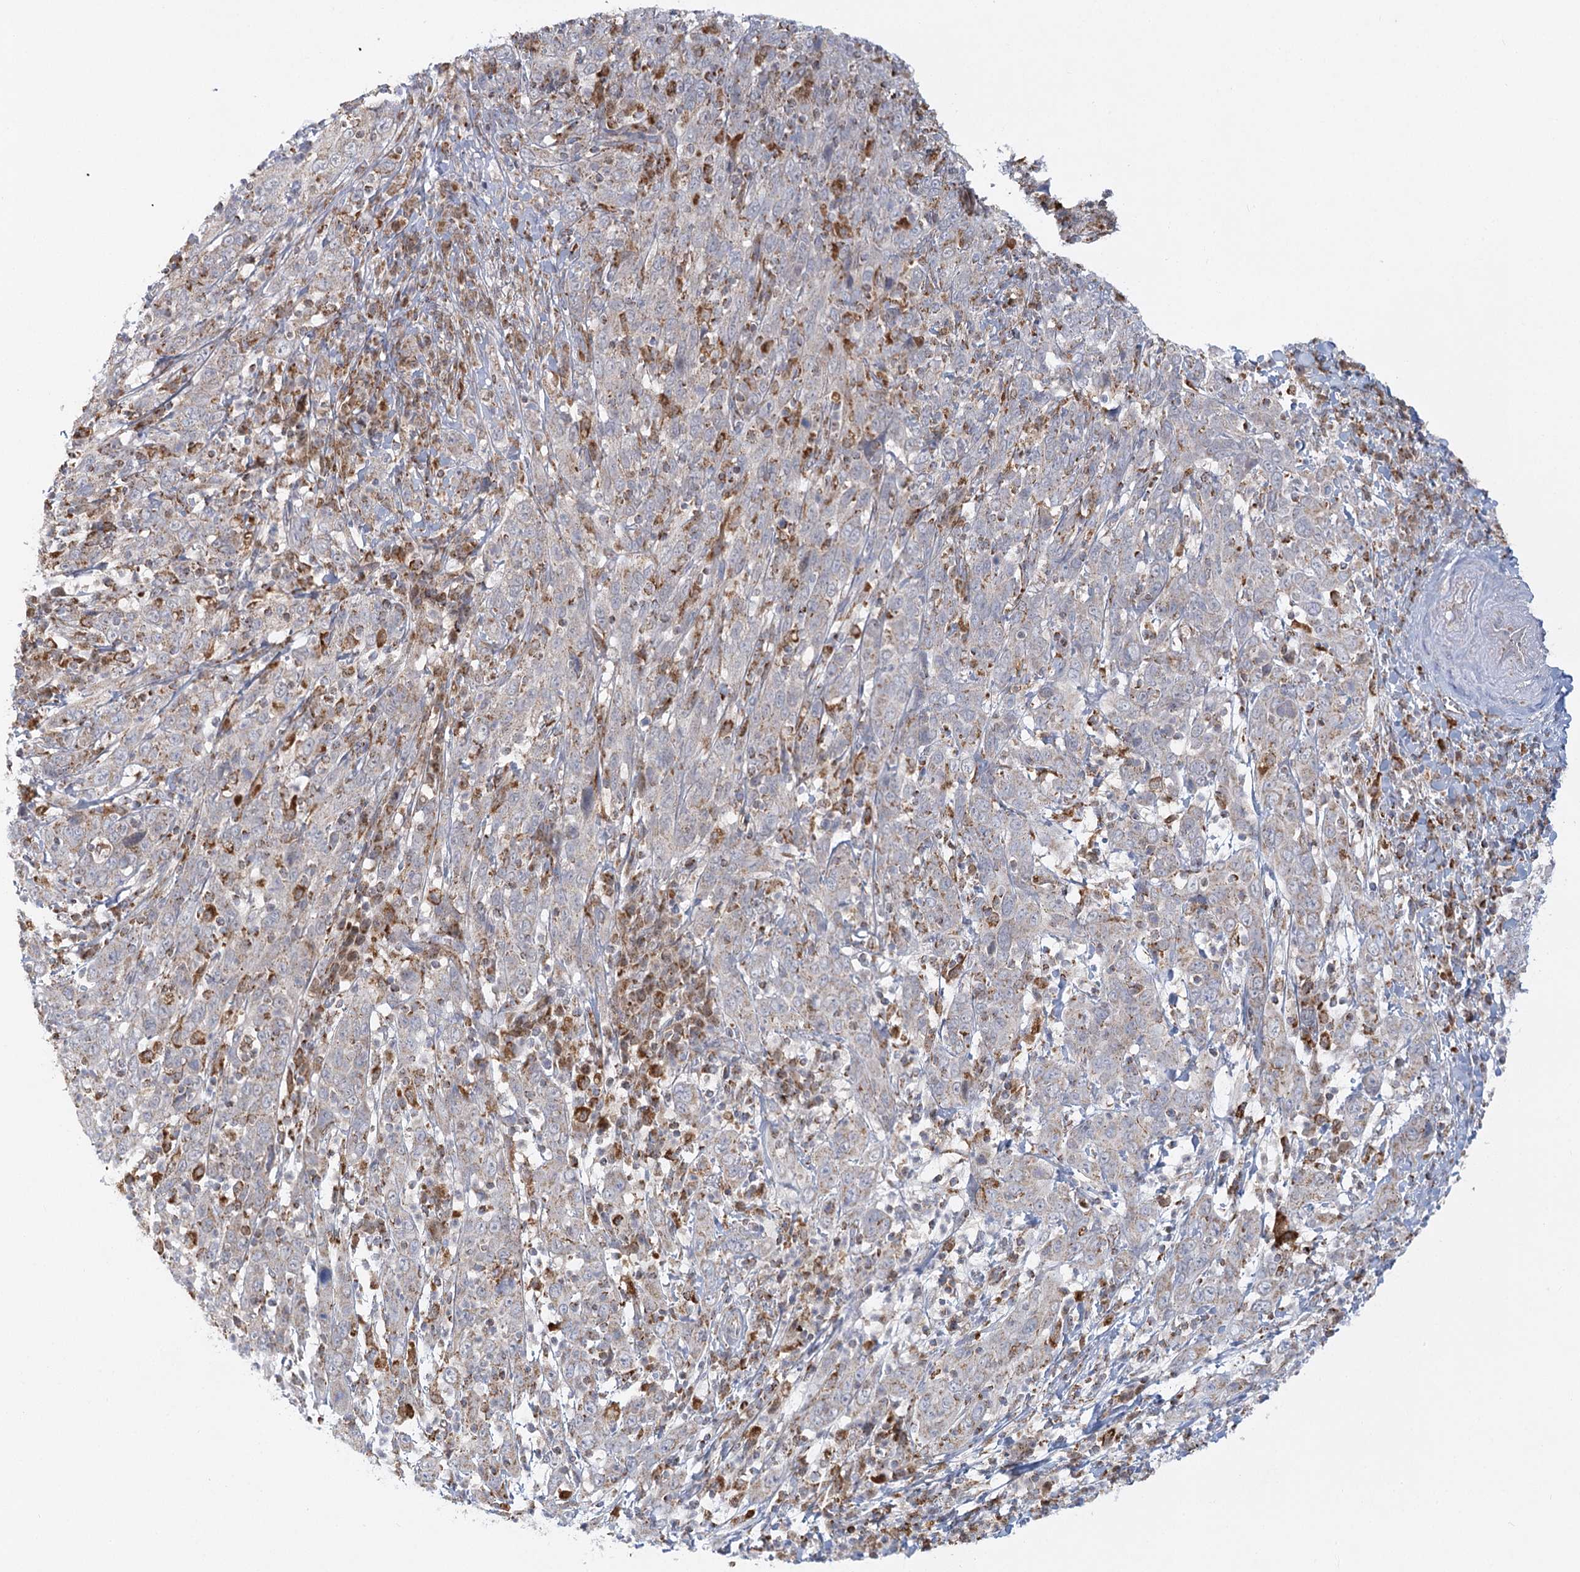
{"staining": {"intensity": "negative", "quantity": "none", "location": "none"}, "tissue": "cervical cancer", "cell_type": "Tumor cells", "image_type": "cancer", "snomed": [{"axis": "morphology", "description": "Squamous cell carcinoma, NOS"}, {"axis": "topography", "description": "Cervix"}], "caption": "Protein analysis of cervical cancer shows no significant positivity in tumor cells.", "gene": "TAS1R1", "patient": {"sex": "female", "age": 46}}